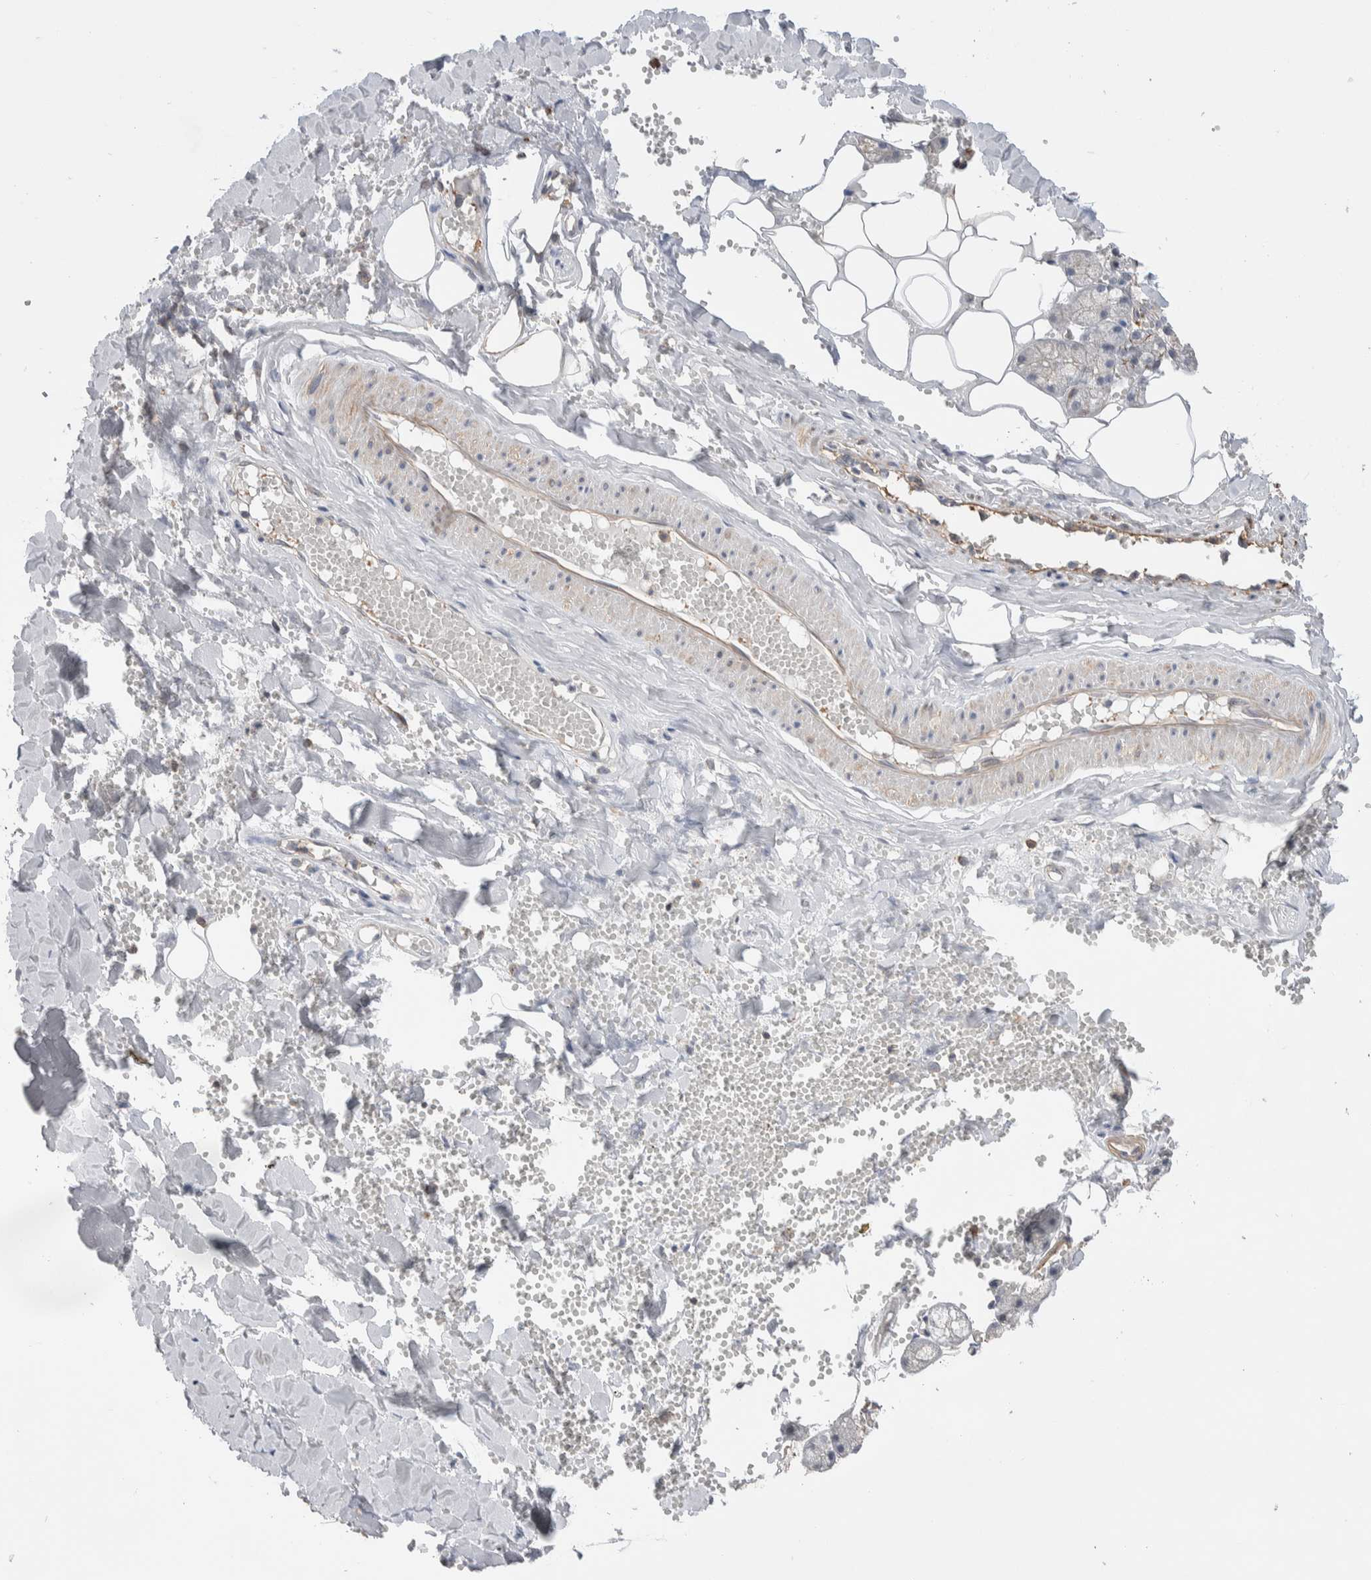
{"staining": {"intensity": "weak", "quantity": "25%-75%", "location": "cytoplasmic/membranous"}, "tissue": "salivary gland", "cell_type": "Glandular cells", "image_type": "normal", "snomed": [{"axis": "morphology", "description": "Normal tissue, NOS"}, {"axis": "topography", "description": "Salivary gland"}], "caption": "Salivary gland stained with DAB immunohistochemistry reveals low levels of weak cytoplasmic/membranous expression in approximately 25%-75% of glandular cells.", "gene": "ZNF704", "patient": {"sex": "male", "age": 62}}